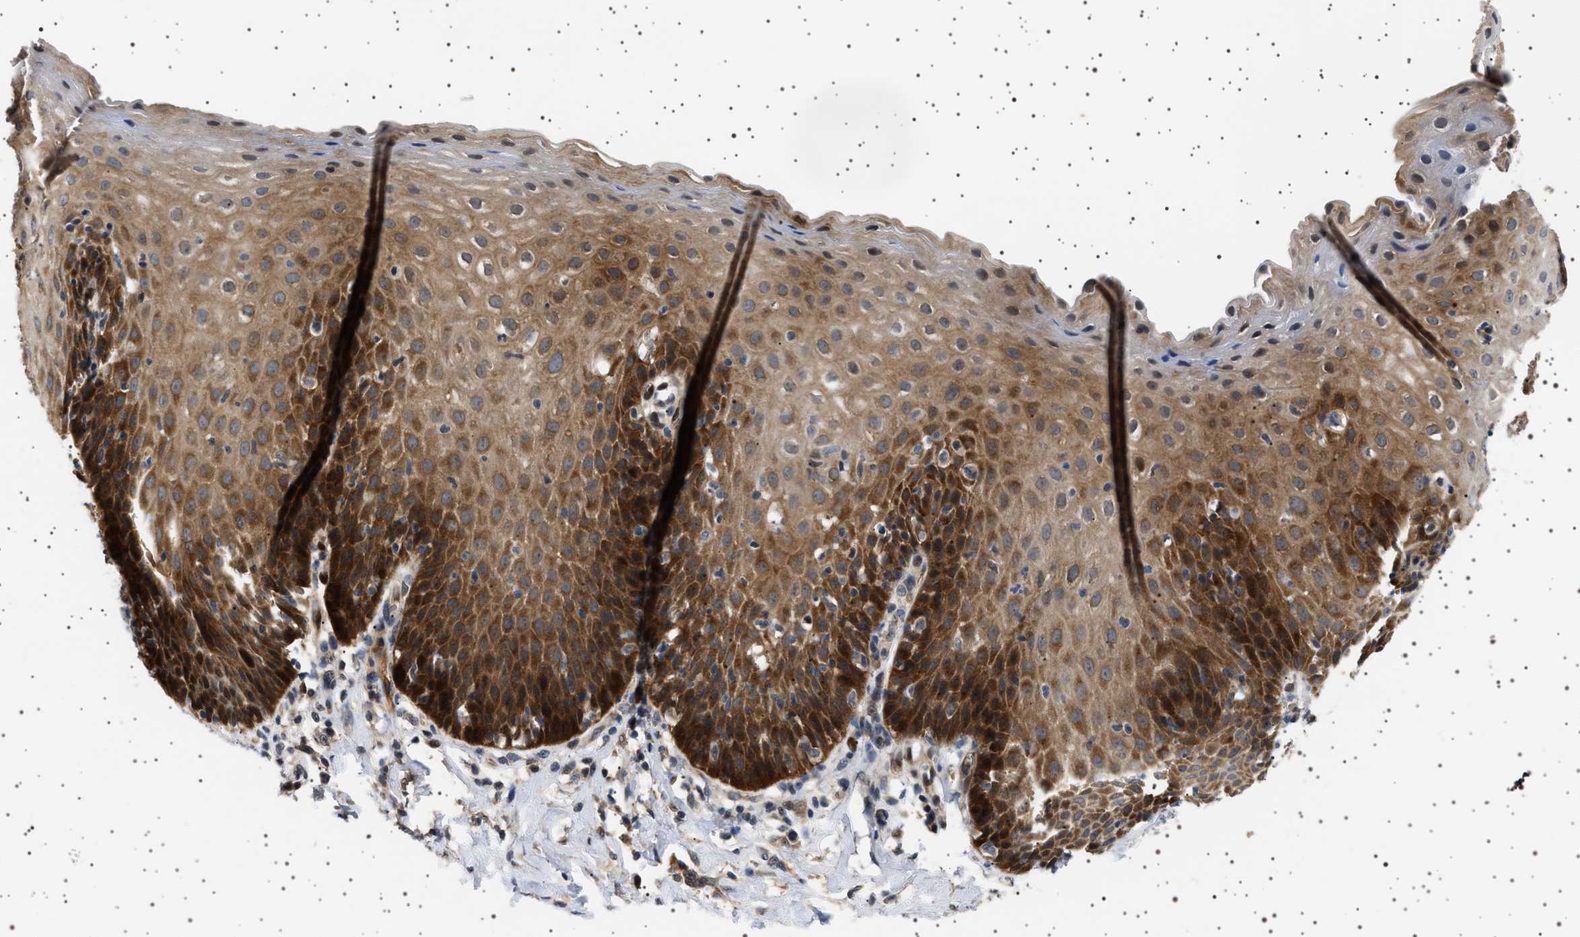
{"staining": {"intensity": "strong", "quantity": ">75%", "location": "cytoplasmic/membranous"}, "tissue": "esophagus", "cell_type": "Squamous epithelial cells", "image_type": "normal", "snomed": [{"axis": "morphology", "description": "Normal tissue, NOS"}, {"axis": "topography", "description": "Esophagus"}], "caption": "Brown immunohistochemical staining in unremarkable human esophagus reveals strong cytoplasmic/membranous expression in about >75% of squamous epithelial cells.", "gene": "BAG3", "patient": {"sex": "female", "age": 61}}